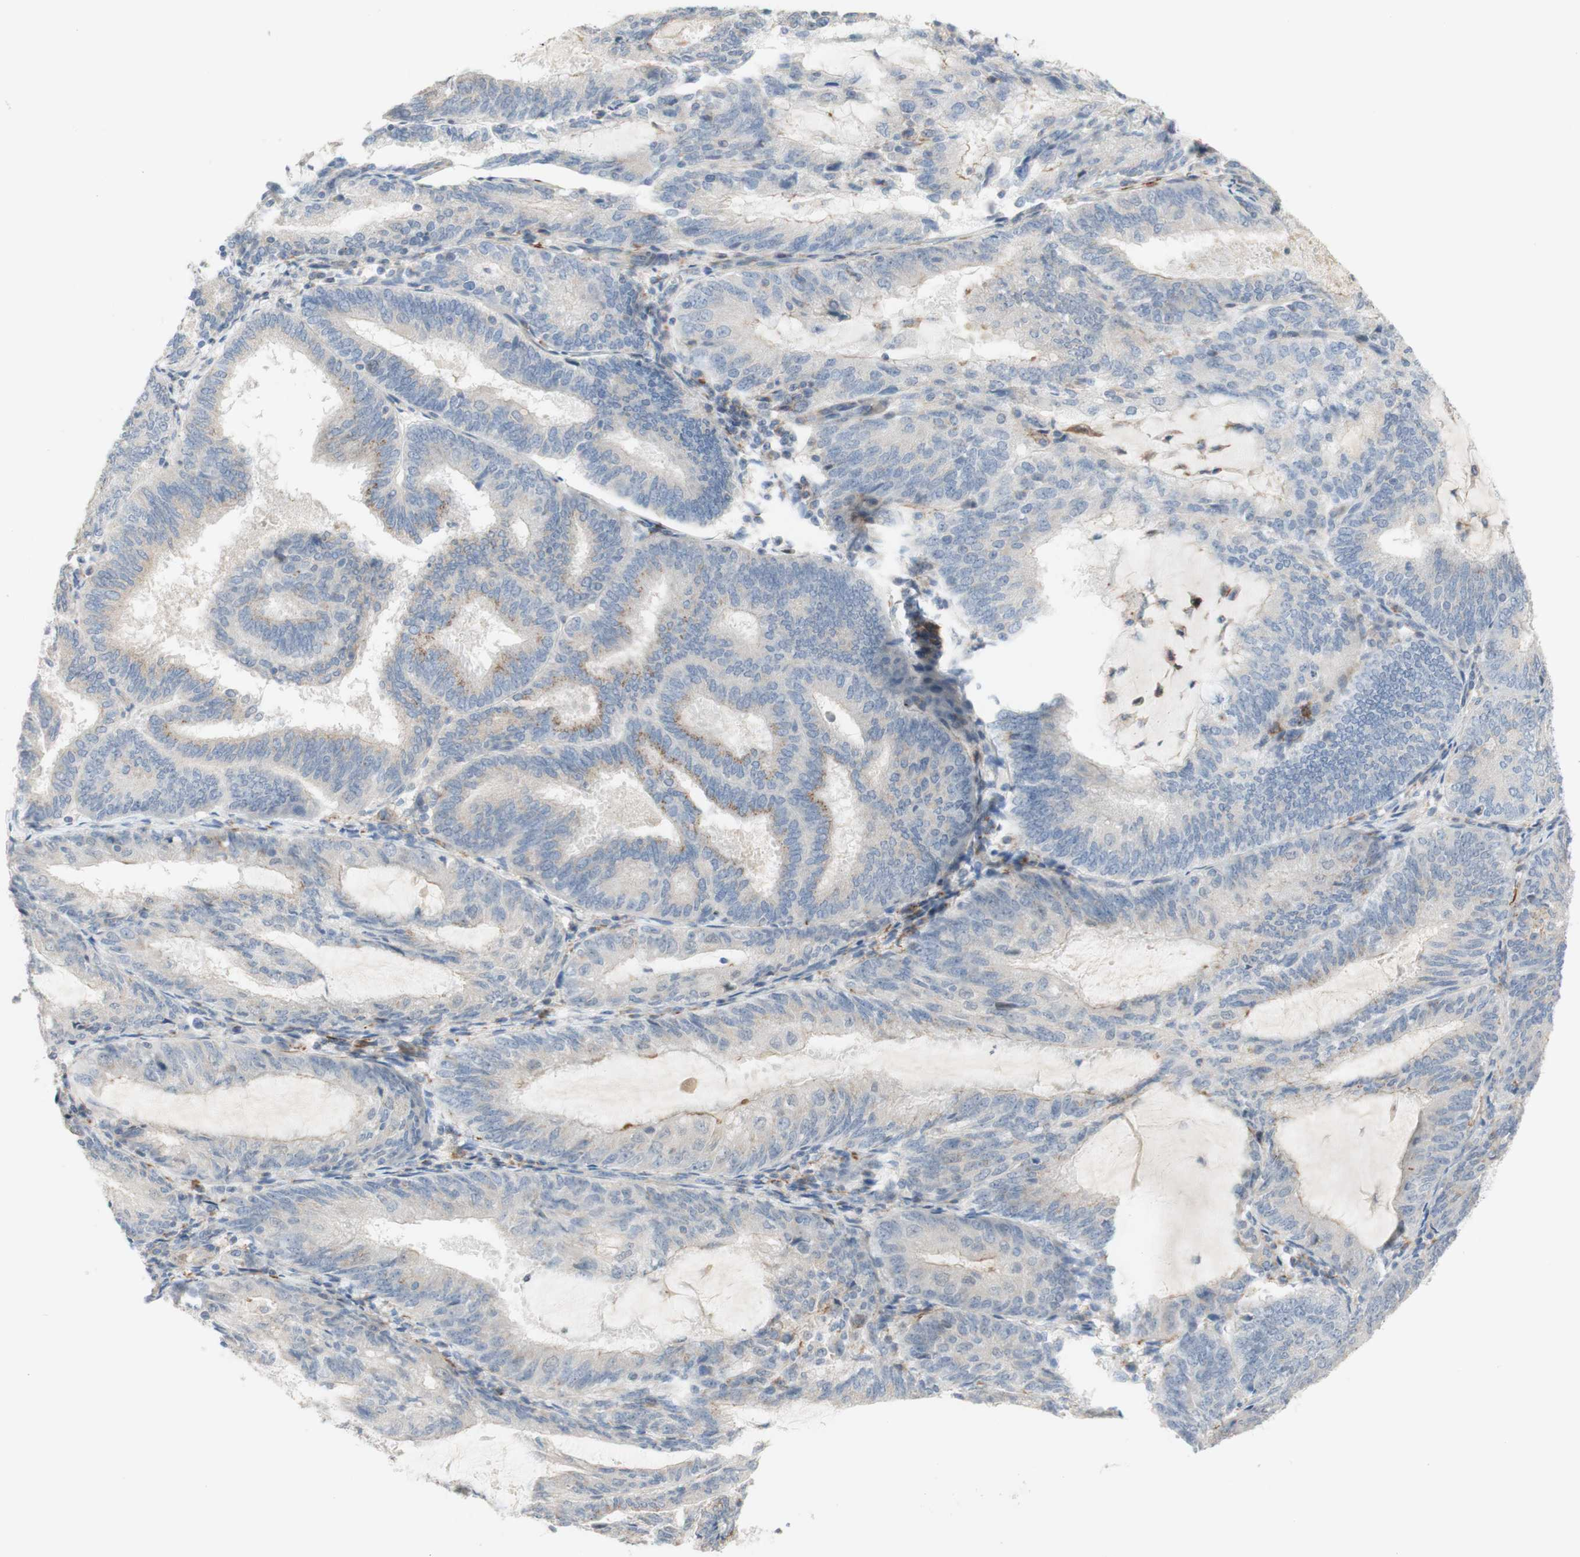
{"staining": {"intensity": "moderate", "quantity": "<25%", "location": "cytoplasmic/membranous"}, "tissue": "endometrial cancer", "cell_type": "Tumor cells", "image_type": "cancer", "snomed": [{"axis": "morphology", "description": "Adenocarcinoma, NOS"}, {"axis": "topography", "description": "Endometrium"}], "caption": "An IHC histopathology image of neoplastic tissue is shown. Protein staining in brown labels moderate cytoplasmic/membranous positivity in endometrial cancer within tumor cells.", "gene": "MANEA", "patient": {"sex": "female", "age": 81}}